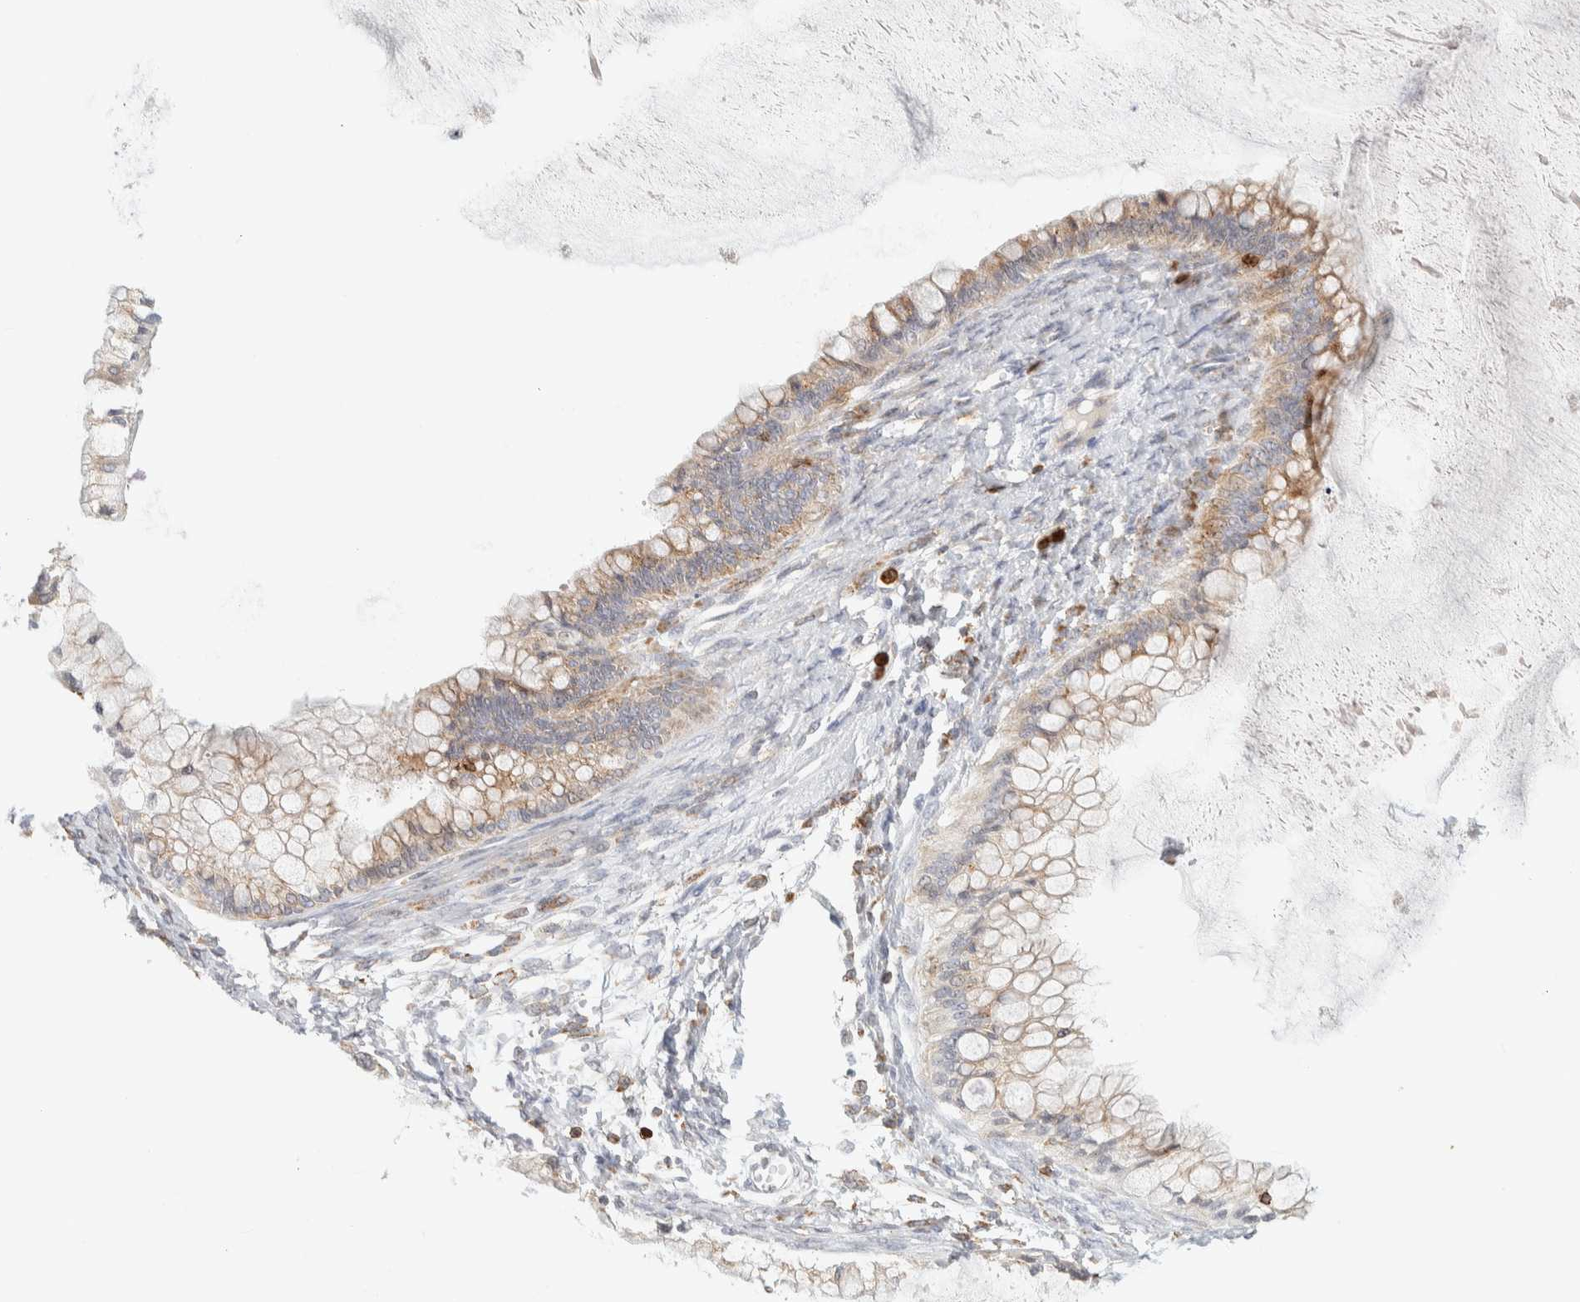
{"staining": {"intensity": "moderate", "quantity": "25%-75%", "location": "cytoplasmic/membranous"}, "tissue": "ovarian cancer", "cell_type": "Tumor cells", "image_type": "cancer", "snomed": [{"axis": "morphology", "description": "Cystadenocarcinoma, mucinous, NOS"}, {"axis": "topography", "description": "Ovary"}], "caption": "Immunohistochemistry image of ovarian mucinous cystadenocarcinoma stained for a protein (brown), which demonstrates medium levels of moderate cytoplasmic/membranous staining in about 25%-75% of tumor cells.", "gene": "RUNDC1", "patient": {"sex": "female", "age": 57}}